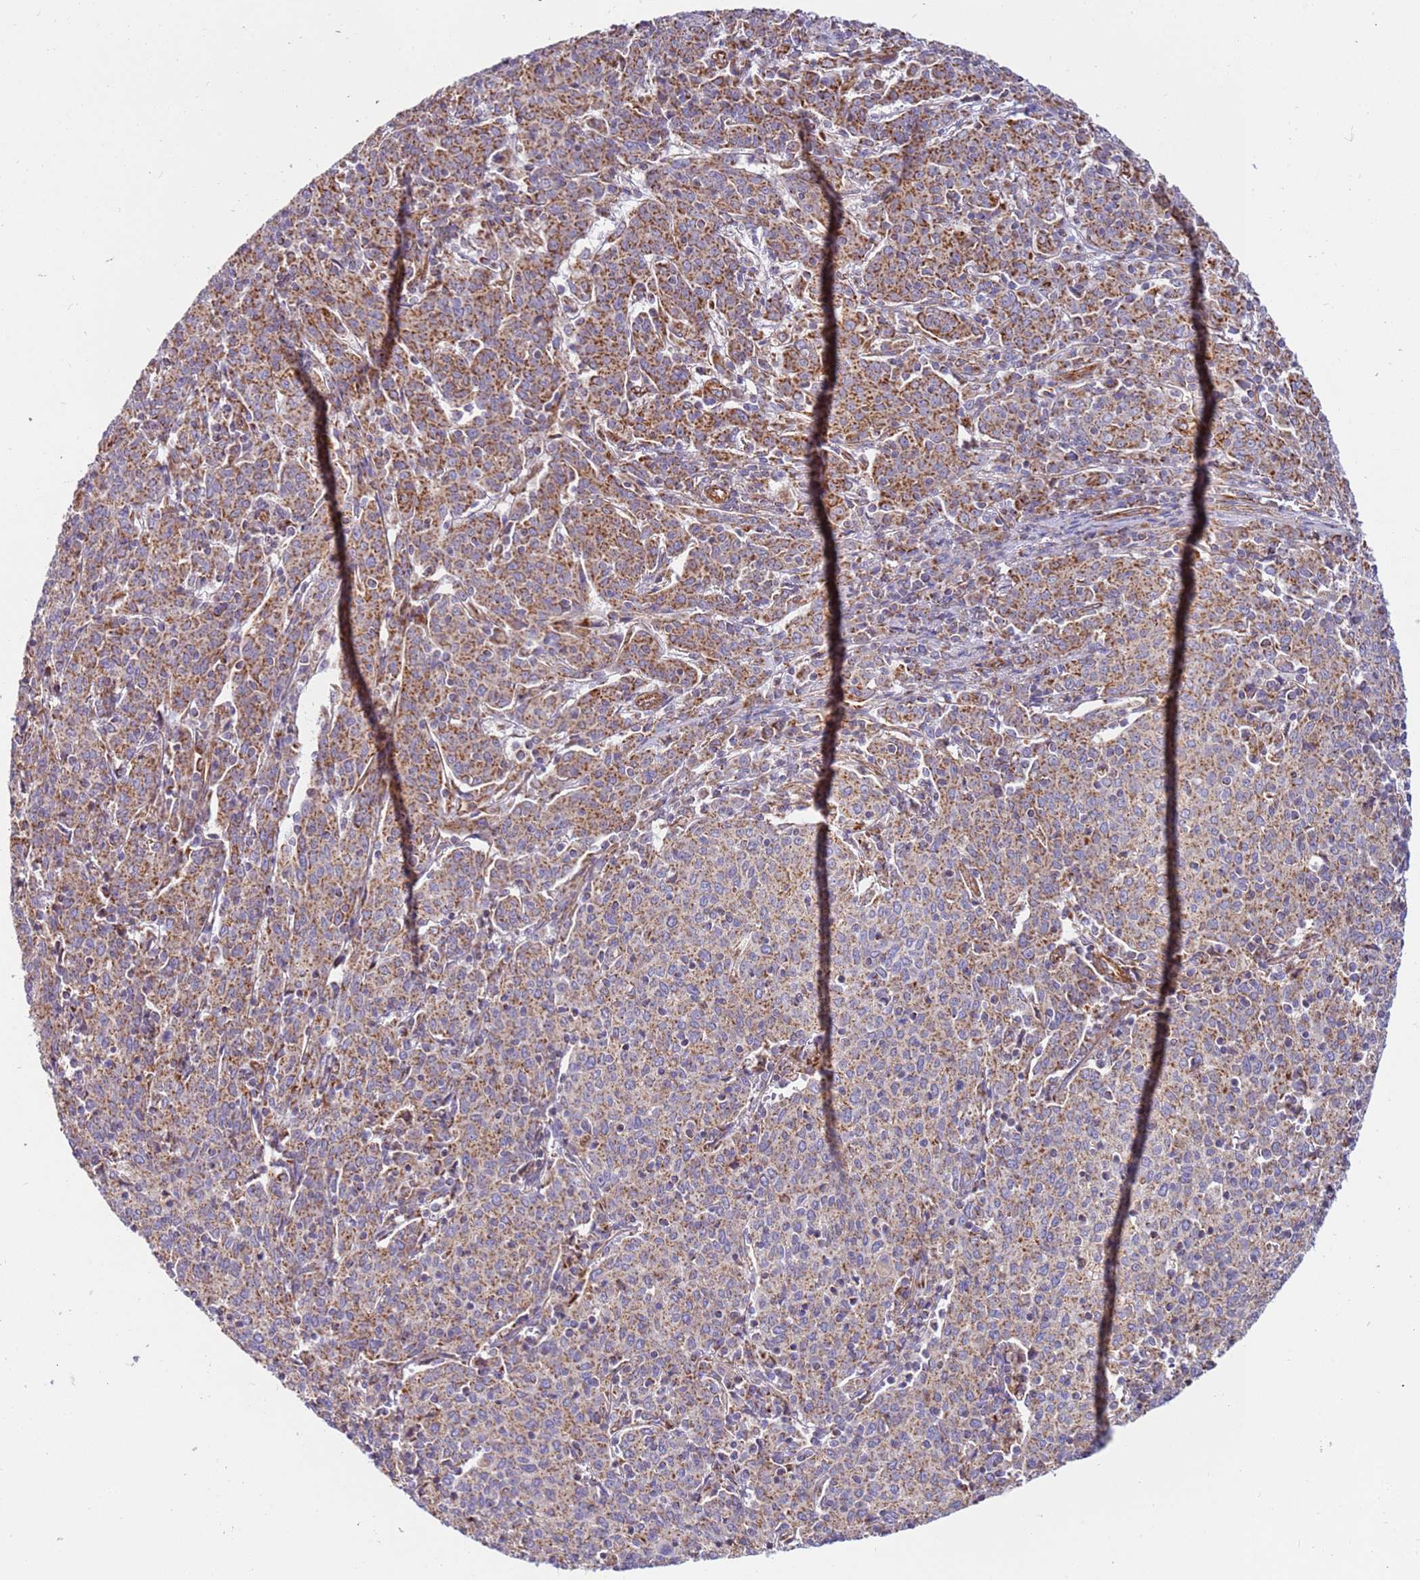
{"staining": {"intensity": "moderate", "quantity": ">75%", "location": "cytoplasmic/membranous"}, "tissue": "cervical cancer", "cell_type": "Tumor cells", "image_type": "cancer", "snomed": [{"axis": "morphology", "description": "Squamous cell carcinoma, NOS"}, {"axis": "topography", "description": "Cervix"}], "caption": "Immunohistochemical staining of cervical squamous cell carcinoma shows medium levels of moderate cytoplasmic/membranous protein positivity in approximately >75% of tumor cells. The protein is shown in brown color, while the nuclei are stained blue.", "gene": "MRPL20", "patient": {"sex": "female", "age": 67}}